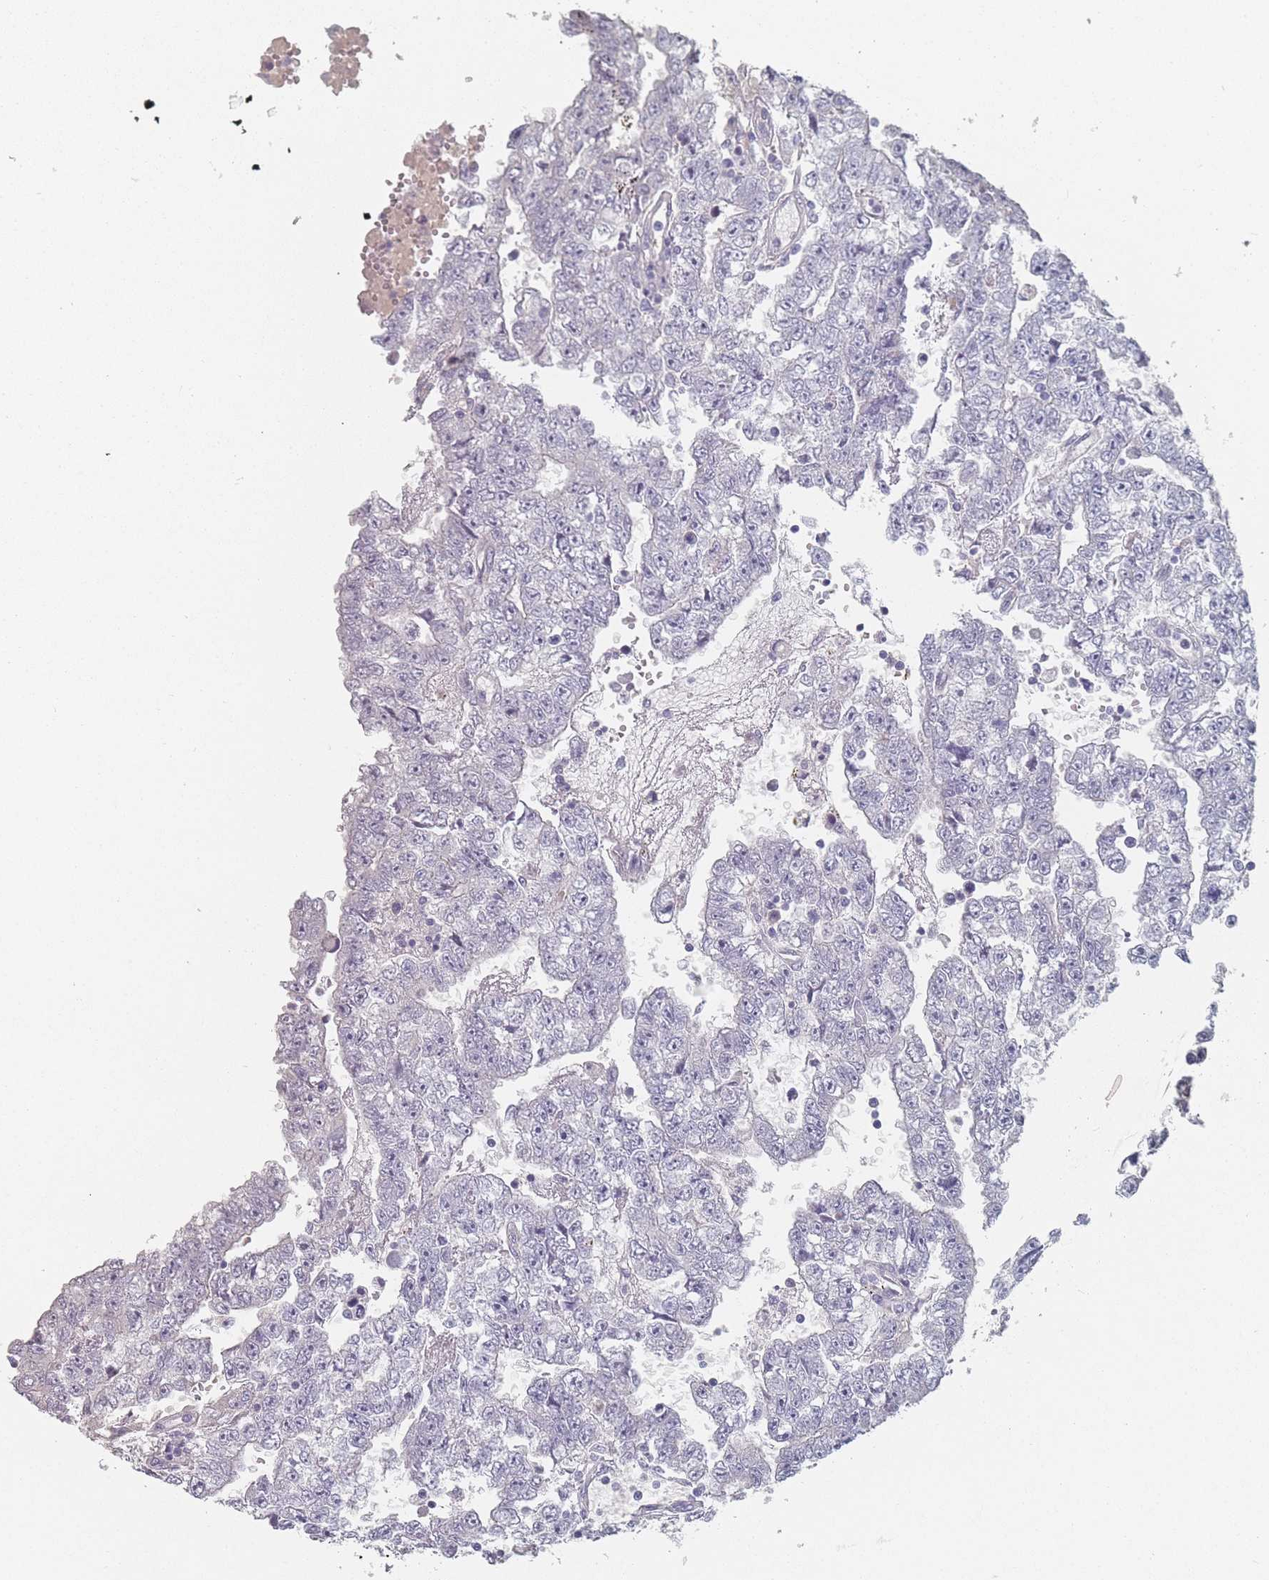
{"staining": {"intensity": "negative", "quantity": "none", "location": "none"}, "tissue": "testis cancer", "cell_type": "Tumor cells", "image_type": "cancer", "snomed": [{"axis": "morphology", "description": "Carcinoma, Embryonal, NOS"}, {"axis": "topography", "description": "Testis"}], "caption": "IHC of testis cancer (embryonal carcinoma) reveals no expression in tumor cells.", "gene": "SLC35E4", "patient": {"sex": "male", "age": 25}}